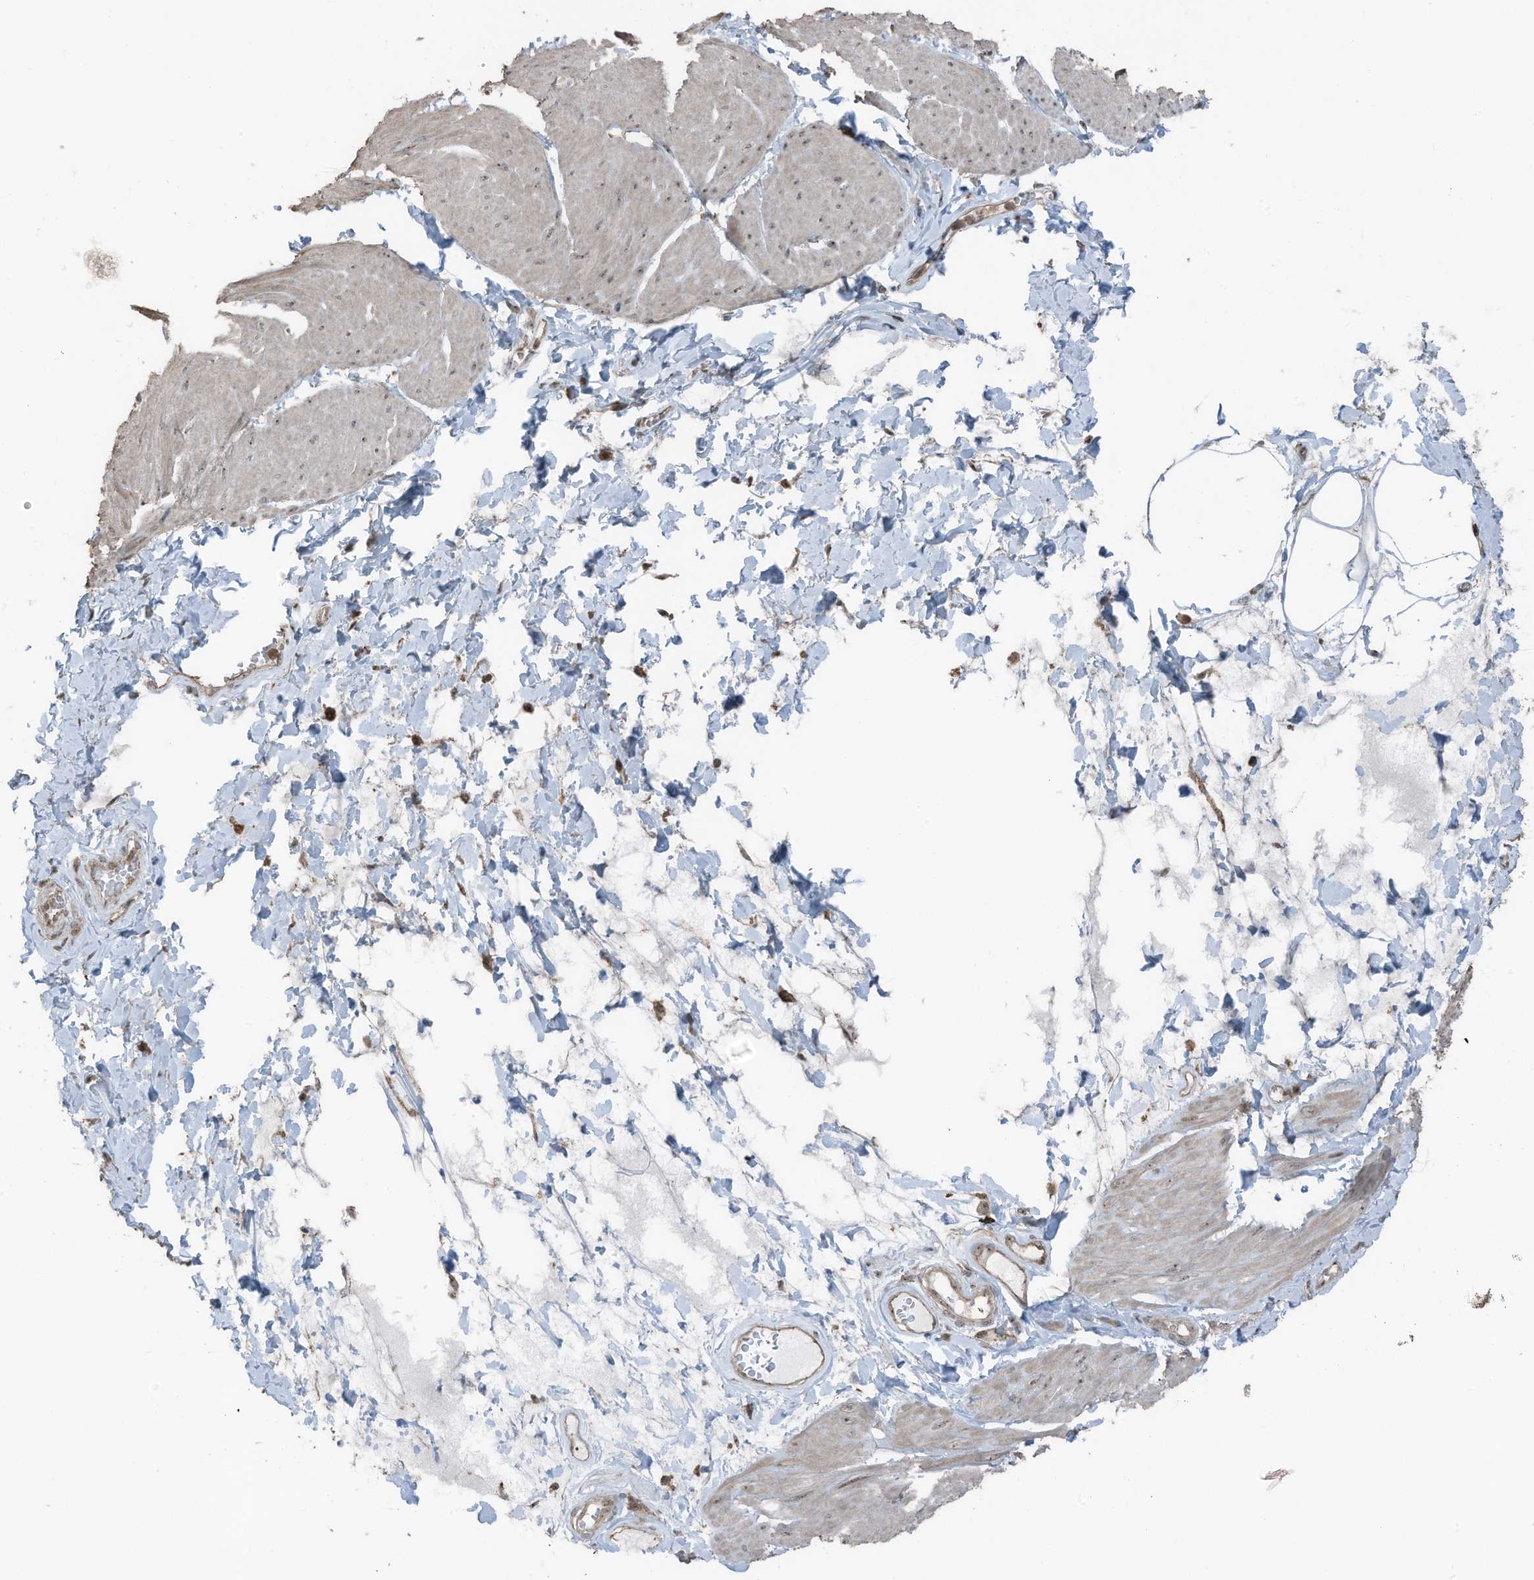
{"staining": {"intensity": "weak", "quantity": "25%-75%", "location": "nuclear"}, "tissue": "smooth muscle", "cell_type": "Smooth muscle cells", "image_type": "normal", "snomed": [{"axis": "morphology", "description": "Urothelial carcinoma, High grade"}, {"axis": "topography", "description": "Urinary bladder"}], "caption": "This is a photomicrograph of immunohistochemistry staining of unremarkable smooth muscle, which shows weak staining in the nuclear of smooth muscle cells.", "gene": "UTP3", "patient": {"sex": "male", "age": 46}}